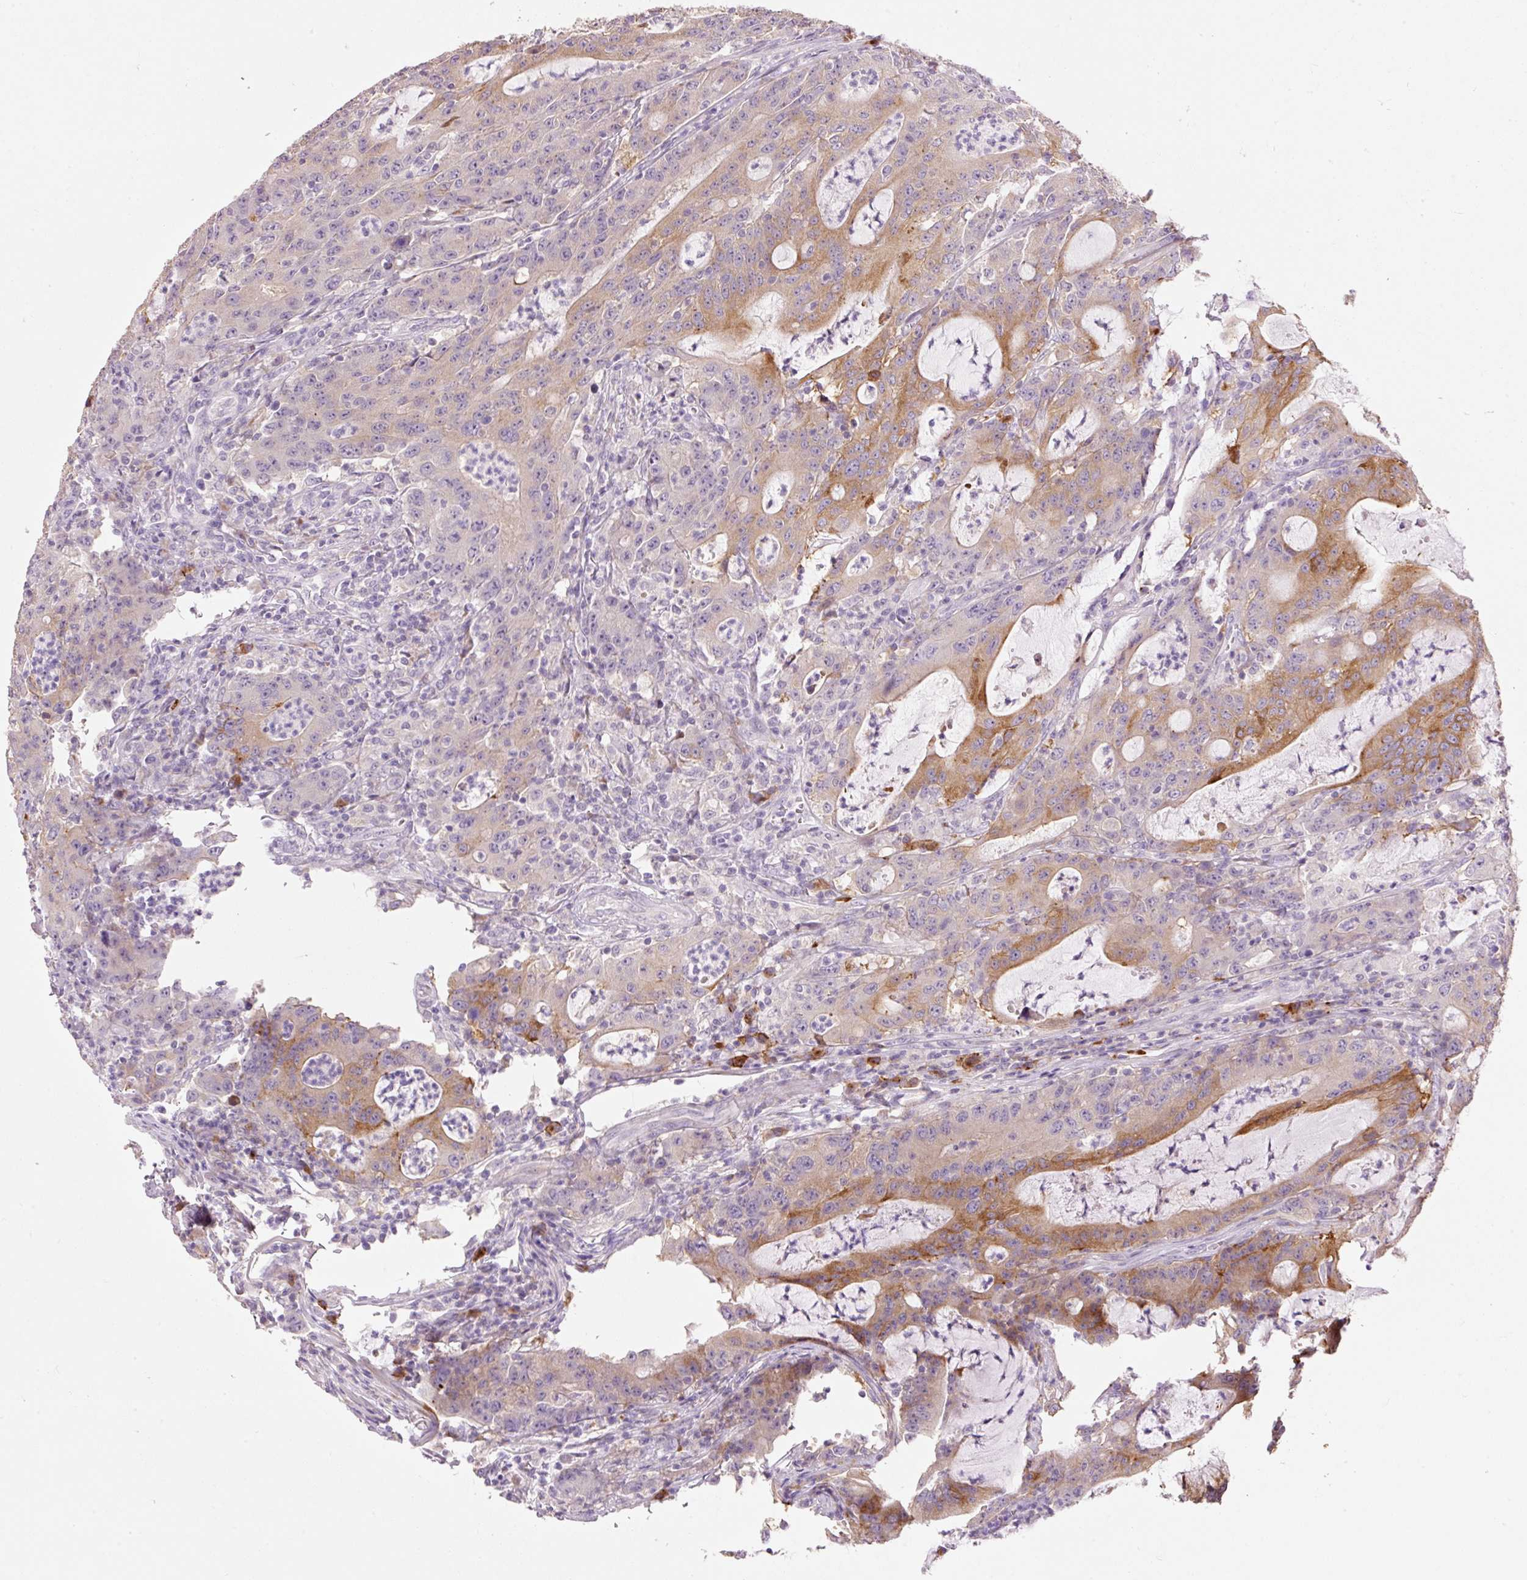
{"staining": {"intensity": "moderate", "quantity": "25%-75%", "location": "cytoplasmic/membranous"}, "tissue": "colorectal cancer", "cell_type": "Tumor cells", "image_type": "cancer", "snomed": [{"axis": "morphology", "description": "Adenocarcinoma, NOS"}, {"axis": "topography", "description": "Colon"}], "caption": "There is medium levels of moderate cytoplasmic/membranous positivity in tumor cells of colorectal cancer (adenocarcinoma), as demonstrated by immunohistochemical staining (brown color).", "gene": "HAX1", "patient": {"sex": "male", "age": 83}}